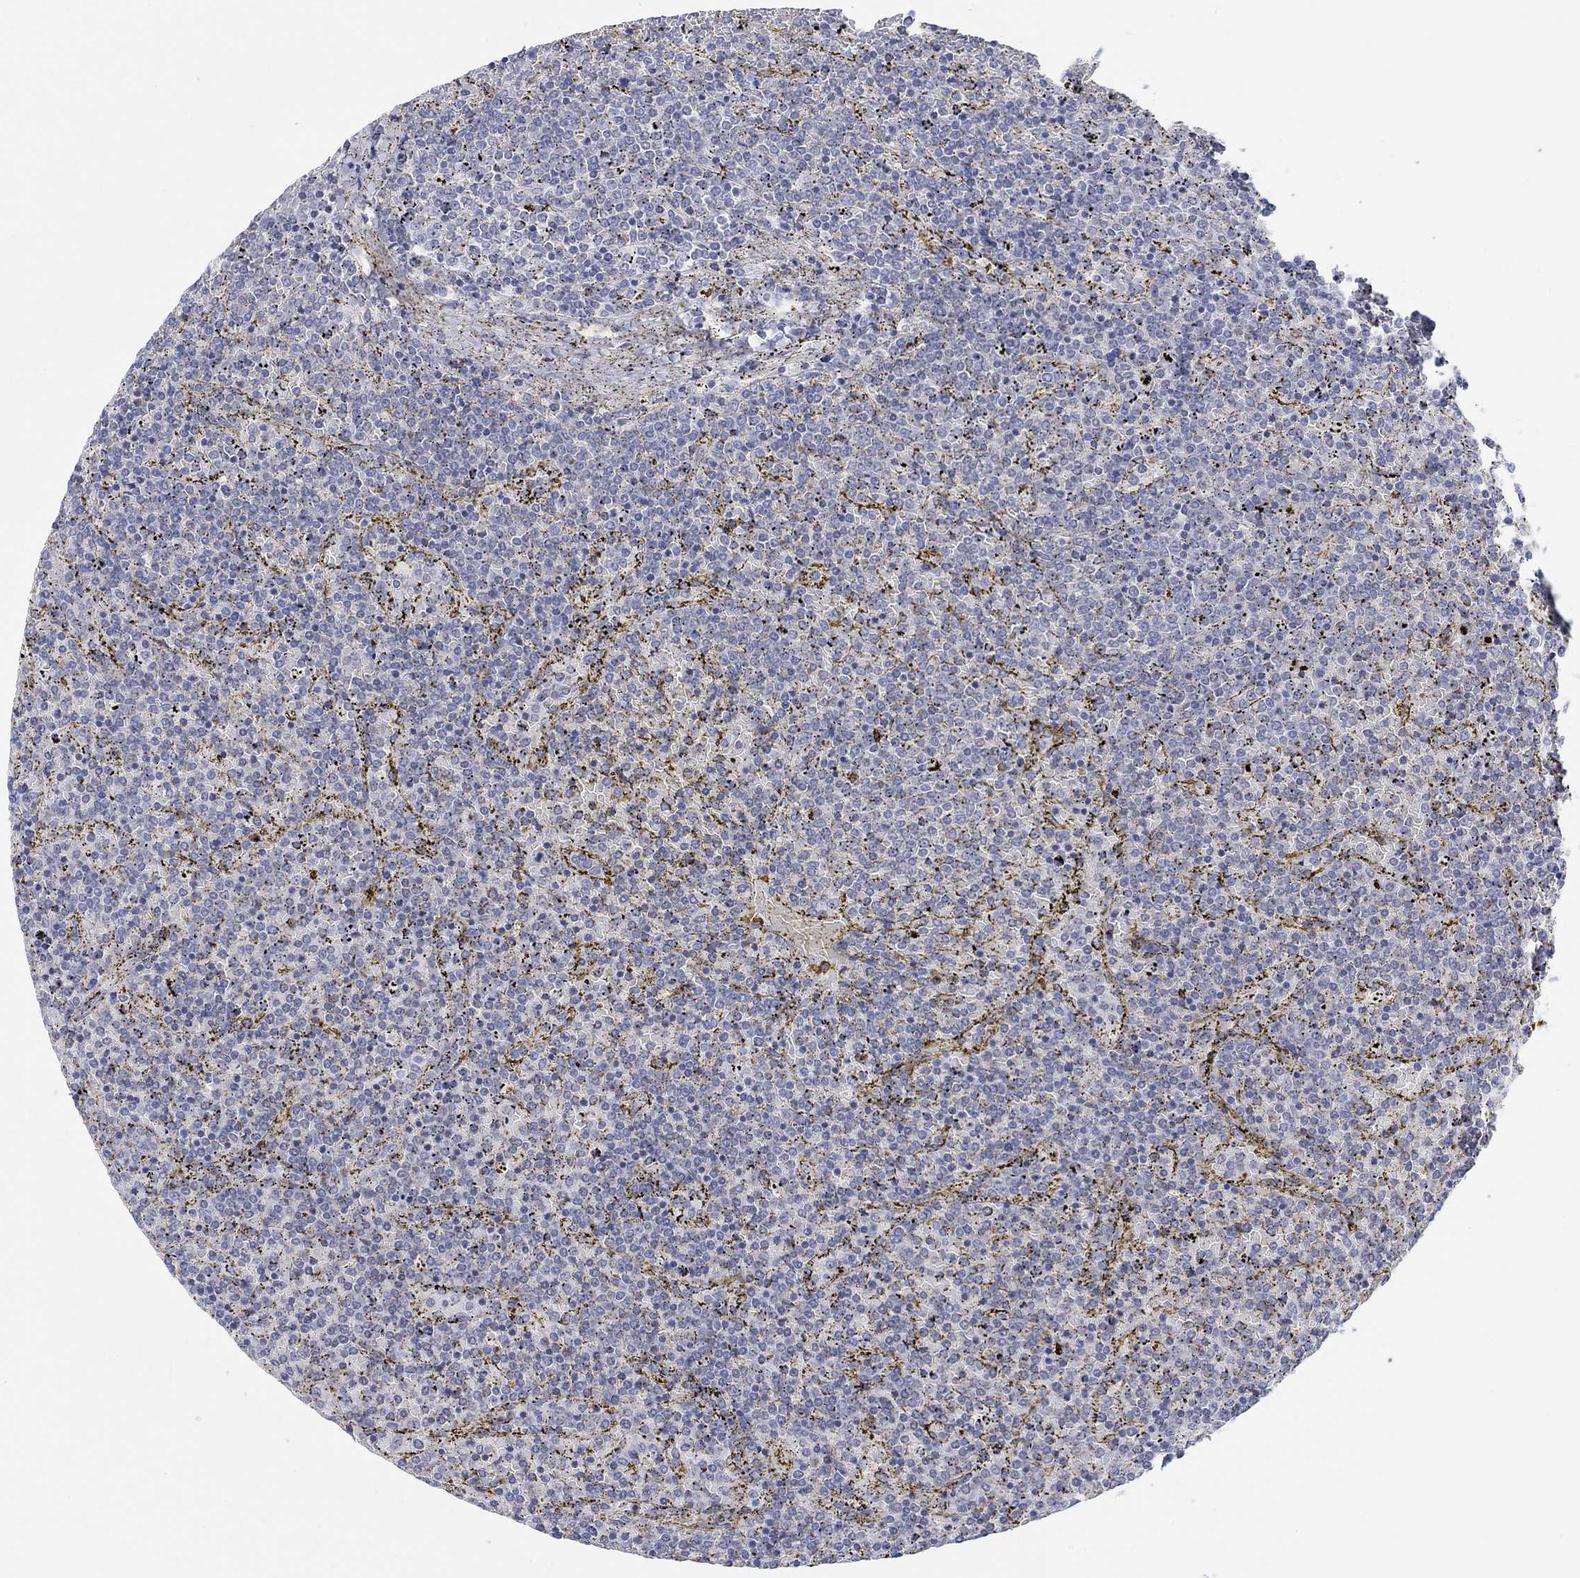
{"staining": {"intensity": "negative", "quantity": "none", "location": "none"}, "tissue": "lymphoma", "cell_type": "Tumor cells", "image_type": "cancer", "snomed": [{"axis": "morphology", "description": "Malignant lymphoma, non-Hodgkin's type, Low grade"}, {"axis": "topography", "description": "Spleen"}], "caption": "A micrograph of human low-grade malignant lymphoma, non-Hodgkin's type is negative for staining in tumor cells. The staining is performed using DAB brown chromogen with nuclei counter-stained in using hematoxylin.", "gene": "NAV3", "patient": {"sex": "female", "age": 77}}